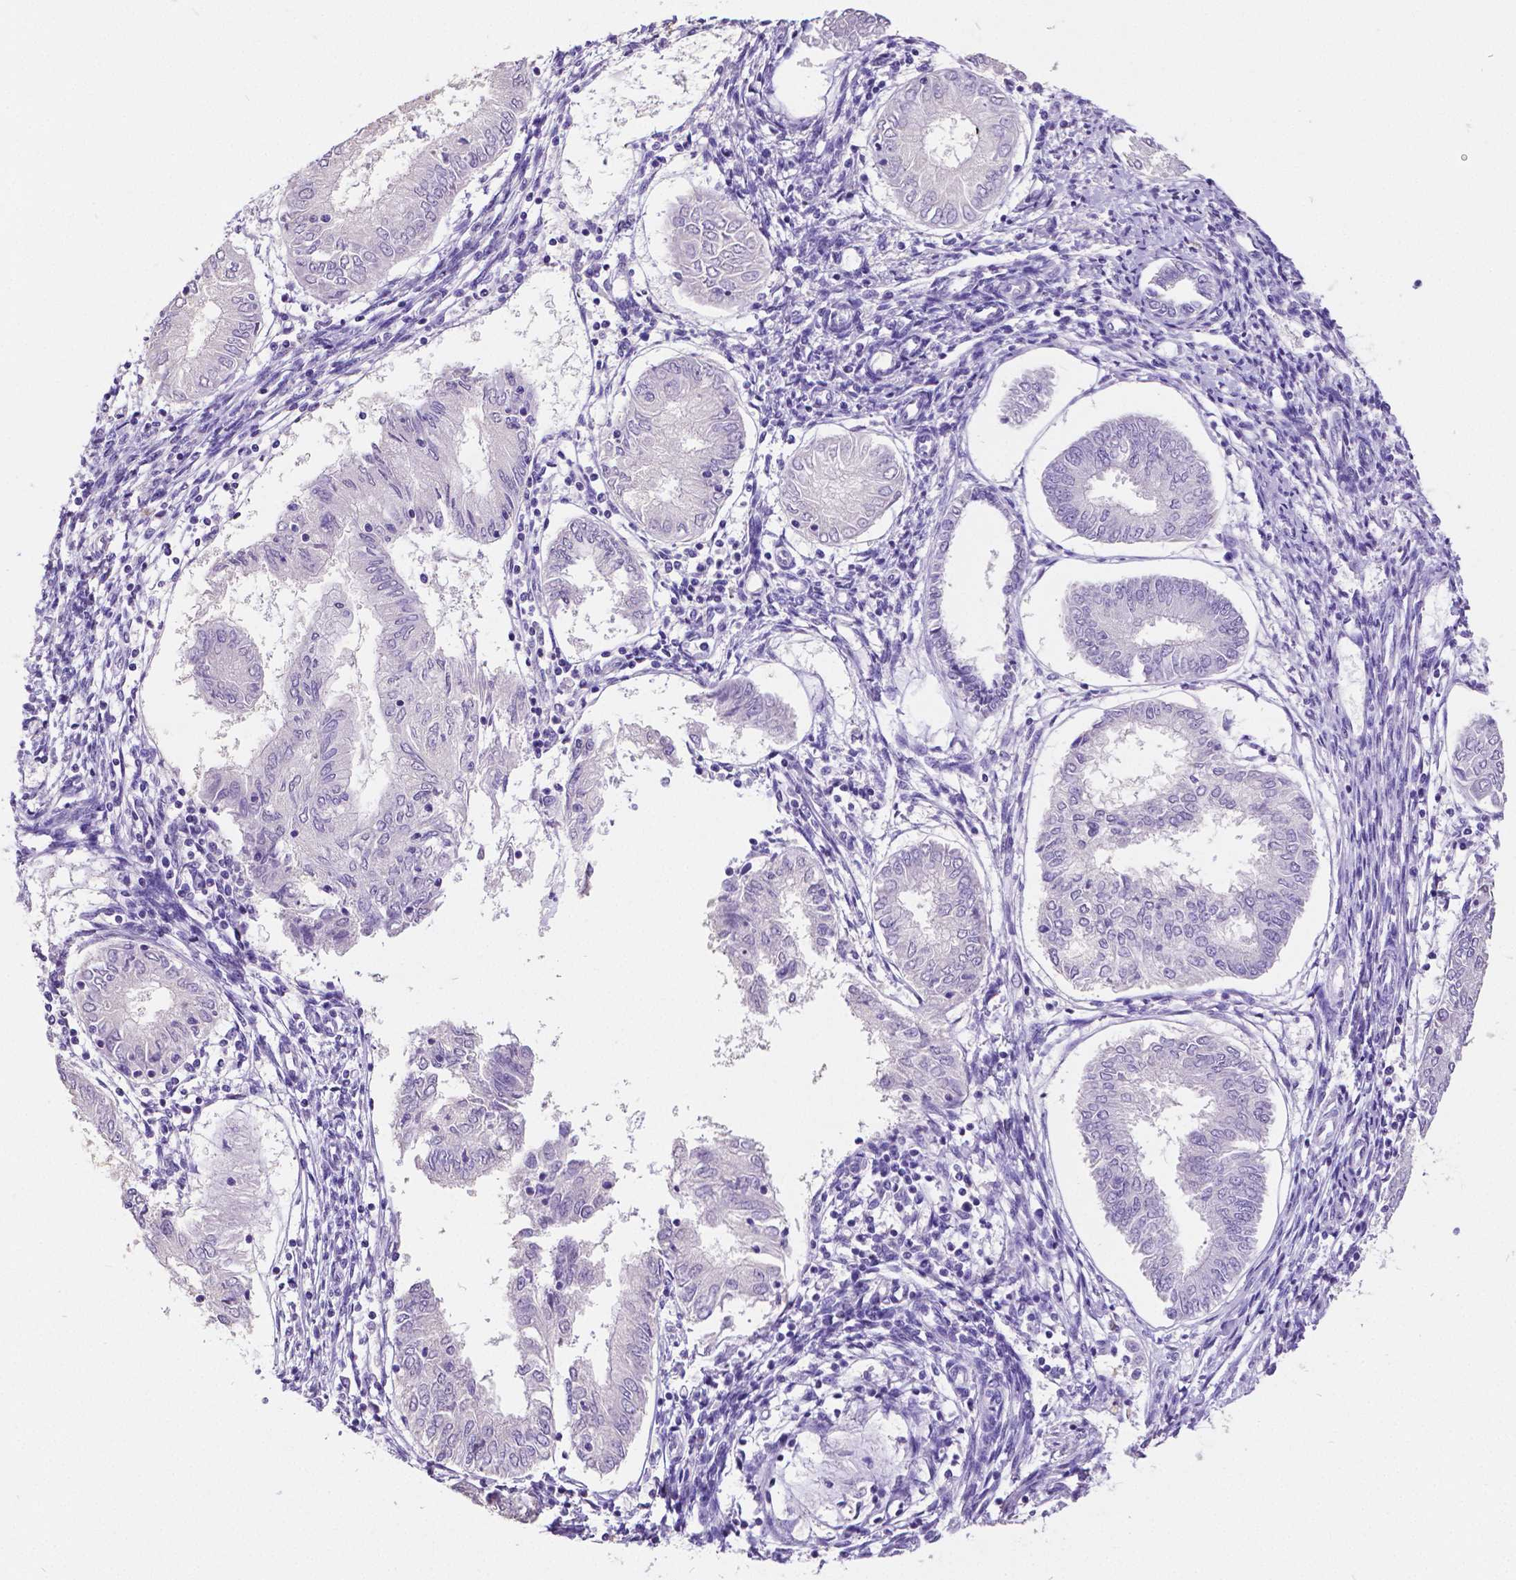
{"staining": {"intensity": "negative", "quantity": "none", "location": "none"}, "tissue": "endometrial cancer", "cell_type": "Tumor cells", "image_type": "cancer", "snomed": [{"axis": "morphology", "description": "Adenocarcinoma, NOS"}, {"axis": "topography", "description": "Endometrium"}], "caption": "Immunohistochemistry image of neoplastic tissue: adenocarcinoma (endometrial) stained with DAB reveals no significant protein expression in tumor cells. The staining was performed using DAB (3,3'-diaminobenzidine) to visualize the protein expression in brown, while the nuclei were stained in blue with hematoxylin (Magnification: 20x).", "gene": "SATB2", "patient": {"sex": "female", "age": 68}}